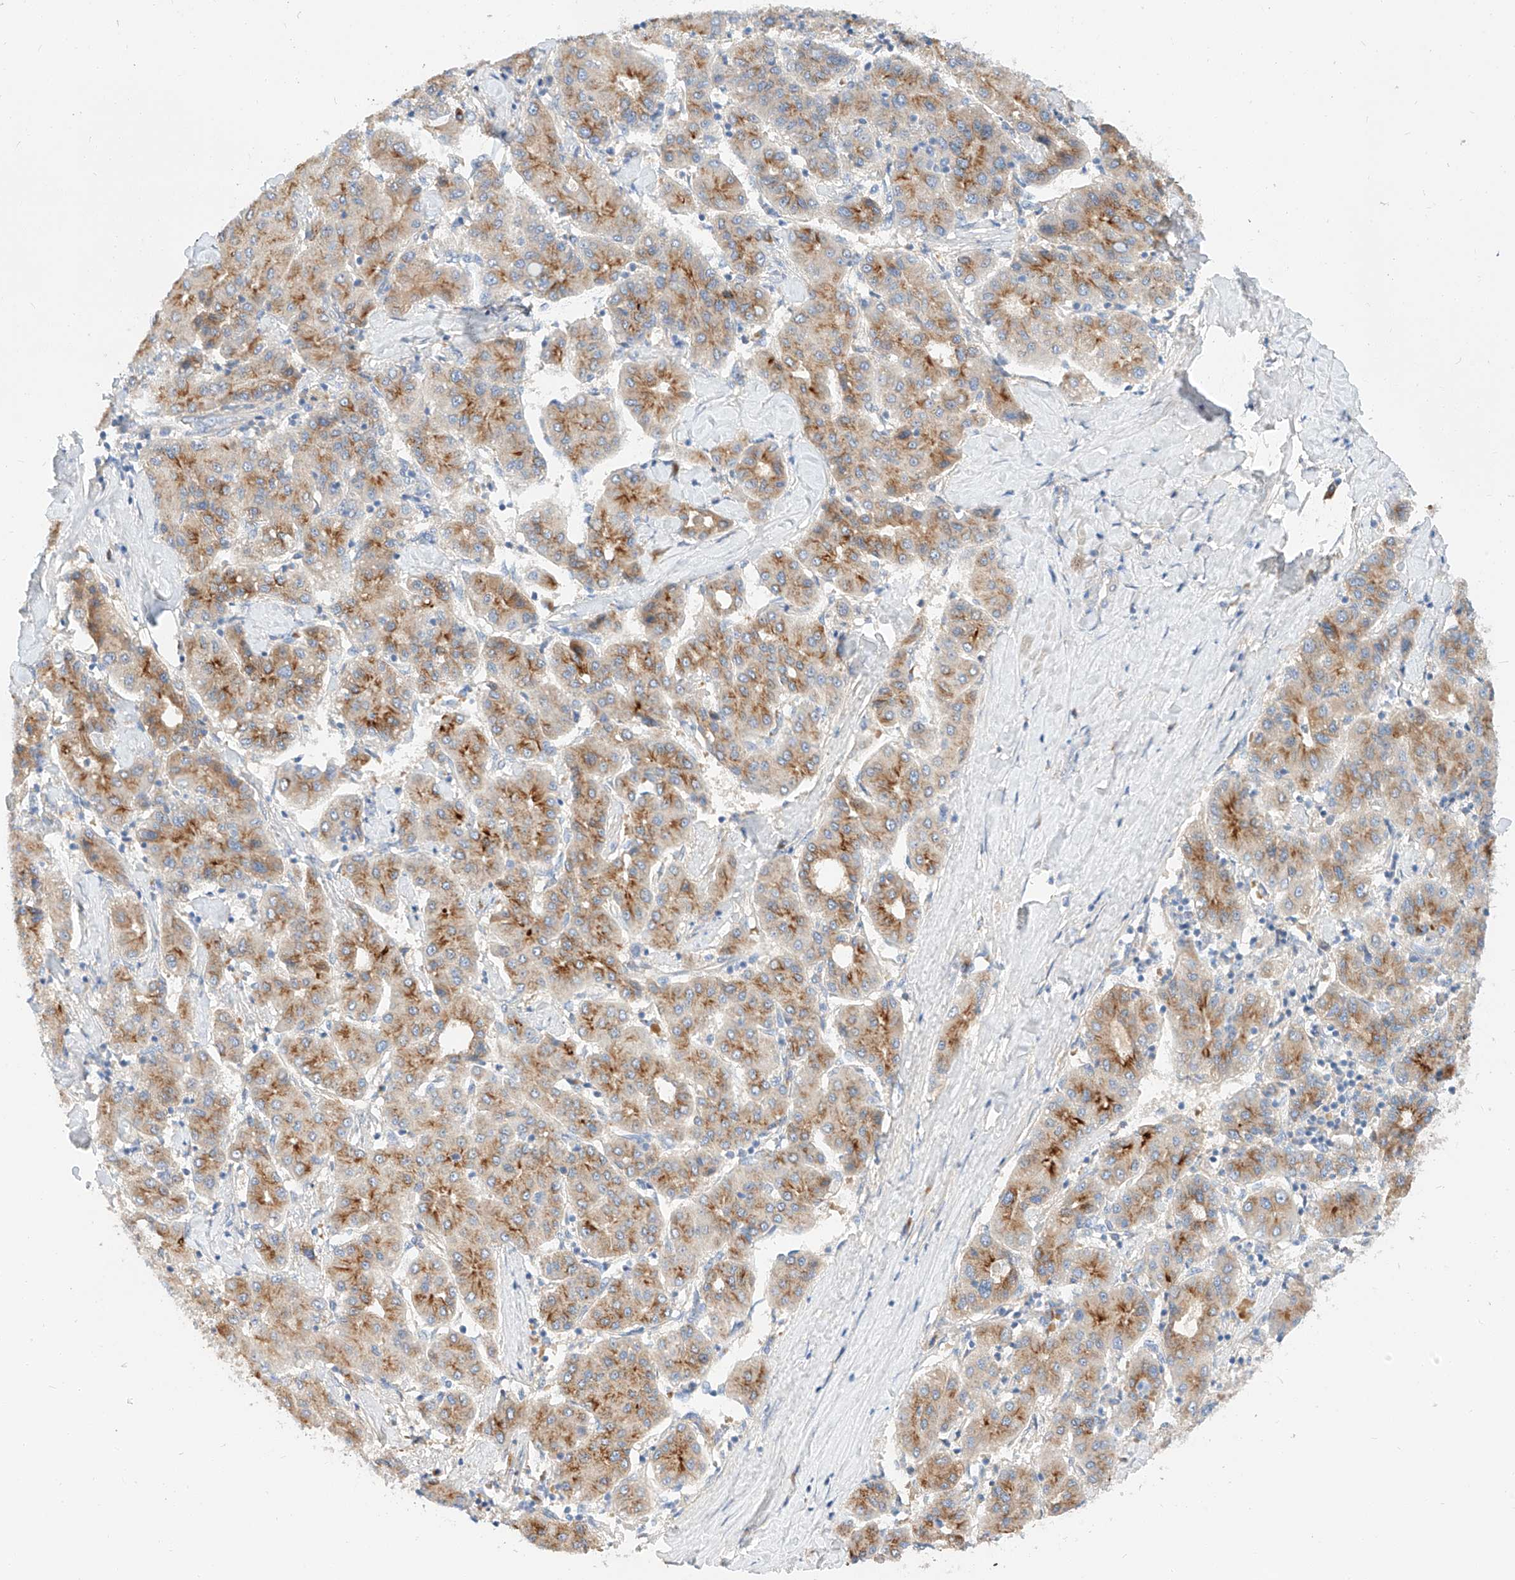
{"staining": {"intensity": "moderate", "quantity": ">75%", "location": "cytoplasmic/membranous"}, "tissue": "liver cancer", "cell_type": "Tumor cells", "image_type": "cancer", "snomed": [{"axis": "morphology", "description": "Carcinoma, Hepatocellular, NOS"}, {"axis": "topography", "description": "Liver"}], "caption": "Tumor cells reveal moderate cytoplasmic/membranous expression in about >75% of cells in liver cancer (hepatocellular carcinoma). The staining was performed using DAB (3,3'-diaminobenzidine) to visualize the protein expression in brown, while the nuclei were stained in blue with hematoxylin (Magnification: 20x).", "gene": "MAP7", "patient": {"sex": "male", "age": 65}}